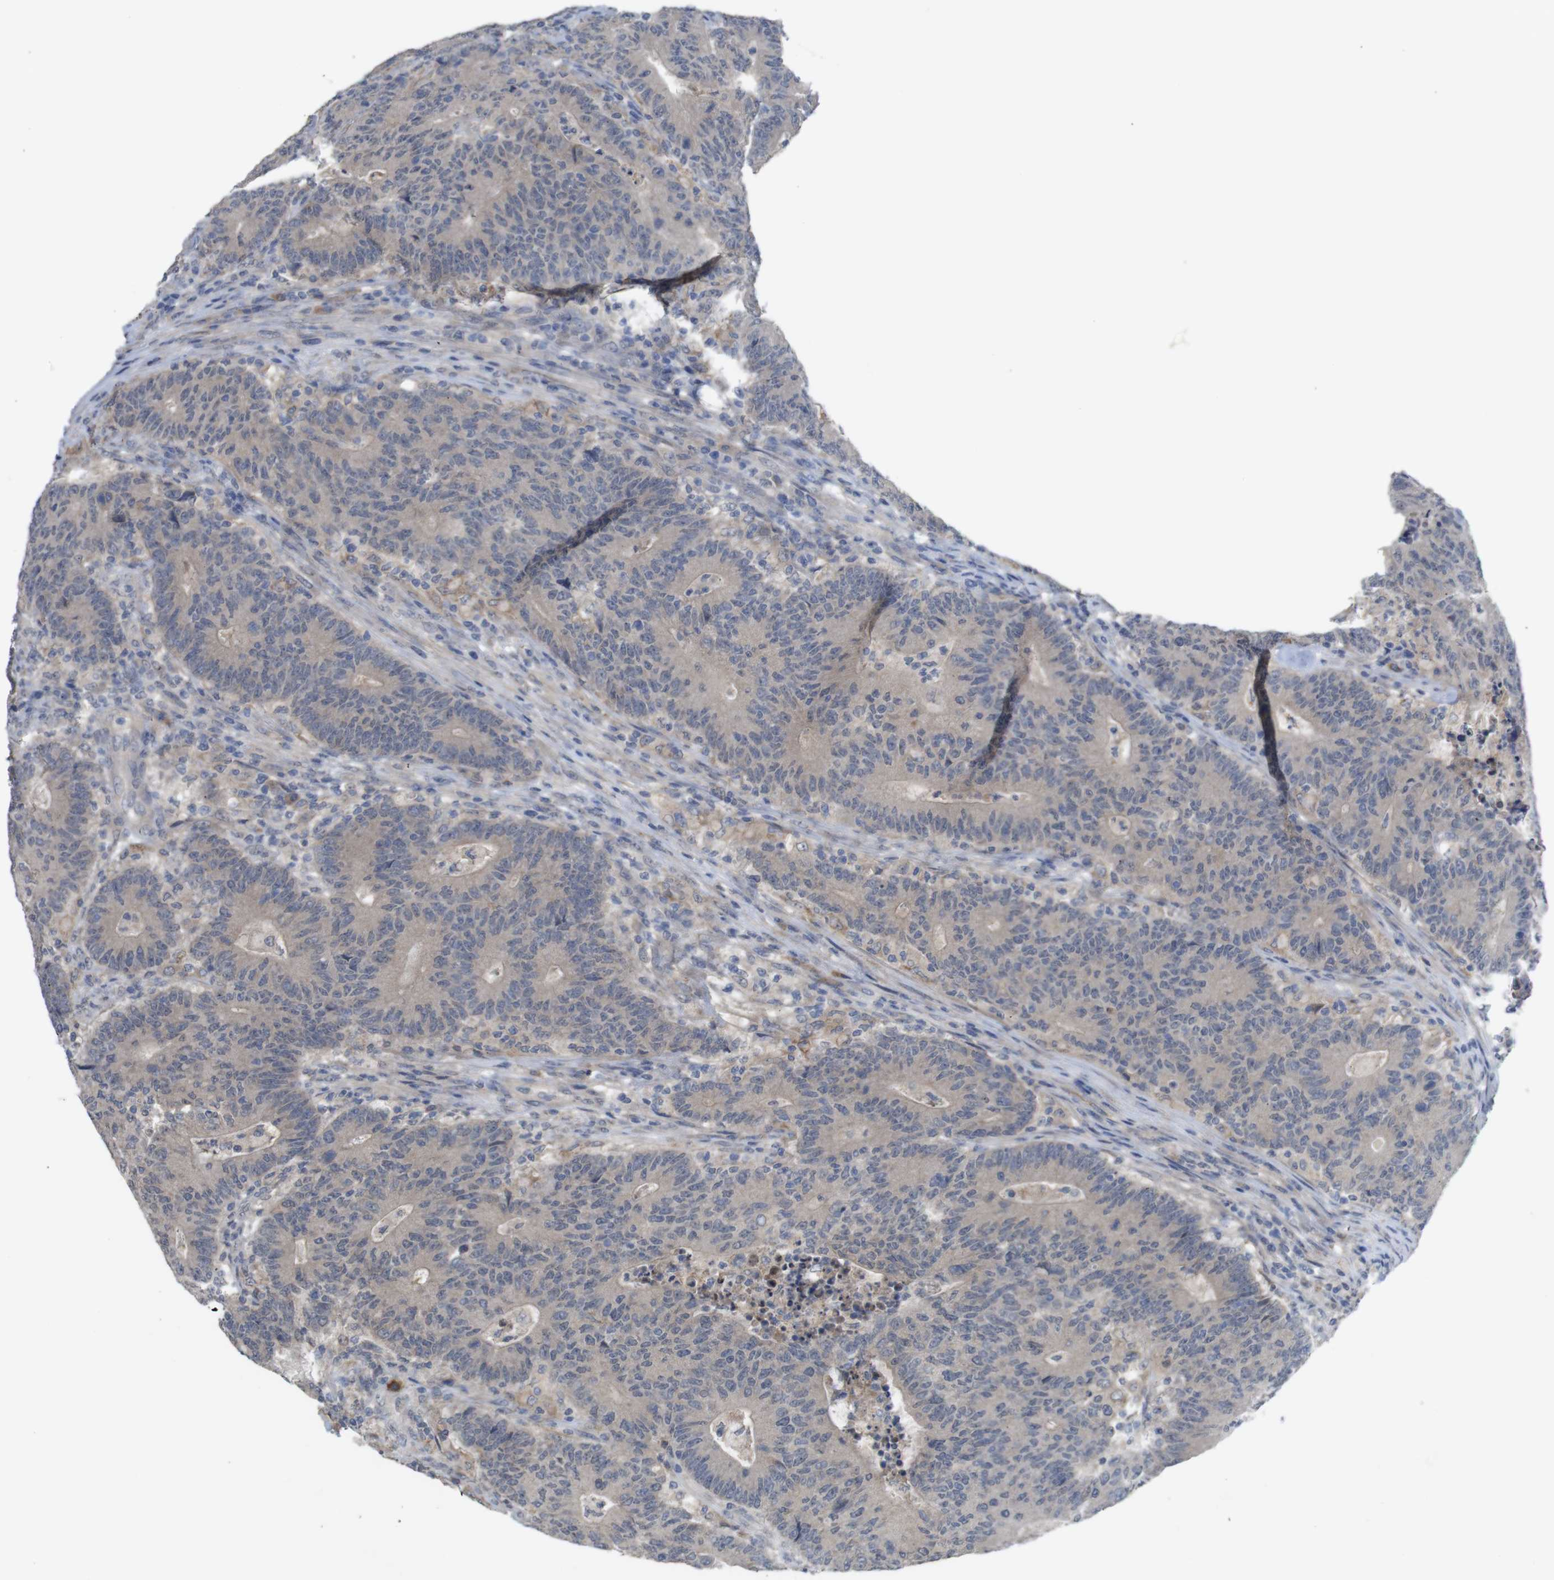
{"staining": {"intensity": "negative", "quantity": "none", "location": "none"}, "tissue": "colorectal cancer", "cell_type": "Tumor cells", "image_type": "cancer", "snomed": [{"axis": "morphology", "description": "Normal tissue, NOS"}, {"axis": "morphology", "description": "Adenocarcinoma, NOS"}, {"axis": "topography", "description": "Colon"}], "caption": "High magnification brightfield microscopy of adenocarcinoma (colorectal) stained with DAB (brown) and counterstained with hematoxylin (blue): tumor cells show no significant staining.", "gene": "BCAR3", "patient": {"sex": "female", "age": 75}}